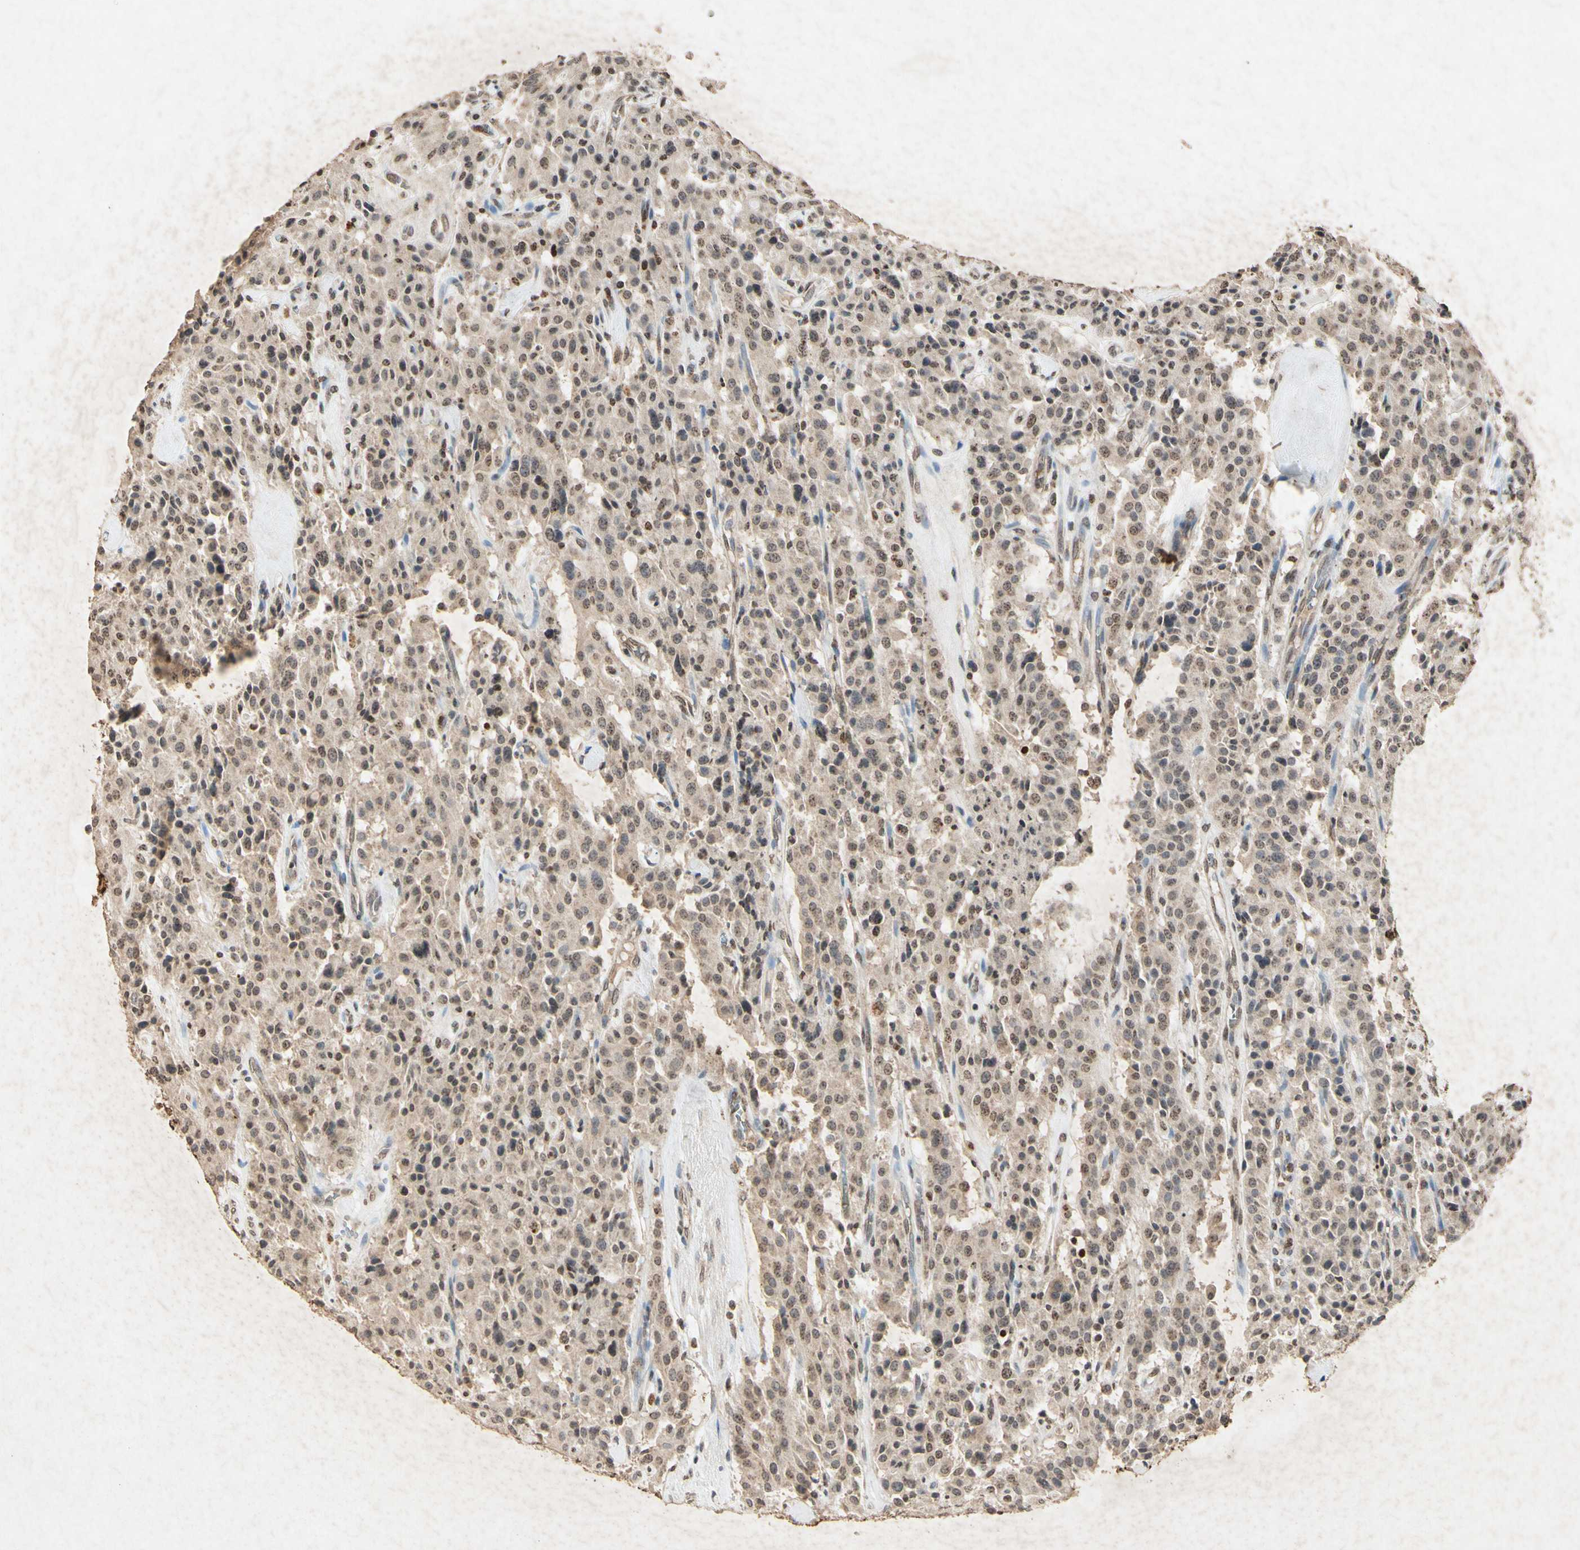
{"staining": {"intensity": "weak", "quantity": "25%-75%", "location": "cytoplasmic/membranous,nuclear"}, "tissue": "carcinoid", "cell_type": "Tumor cells", "image_type": "cancer", "snomed": [{"axis": "morphology", "description": "Carcinoid, malignant, NOS"}, {"axis": "topography", "description": "Lung"}], "caption": "The micrograph displays immunohistochemical staining of carcinoid (malignant). There is weak cytoplasmic/membranous and nuclear staining is seen in approximately 25%-75% of tumor cells.", "gene": "MSRB1", "patient": {"sex": "male", "age": 30}}